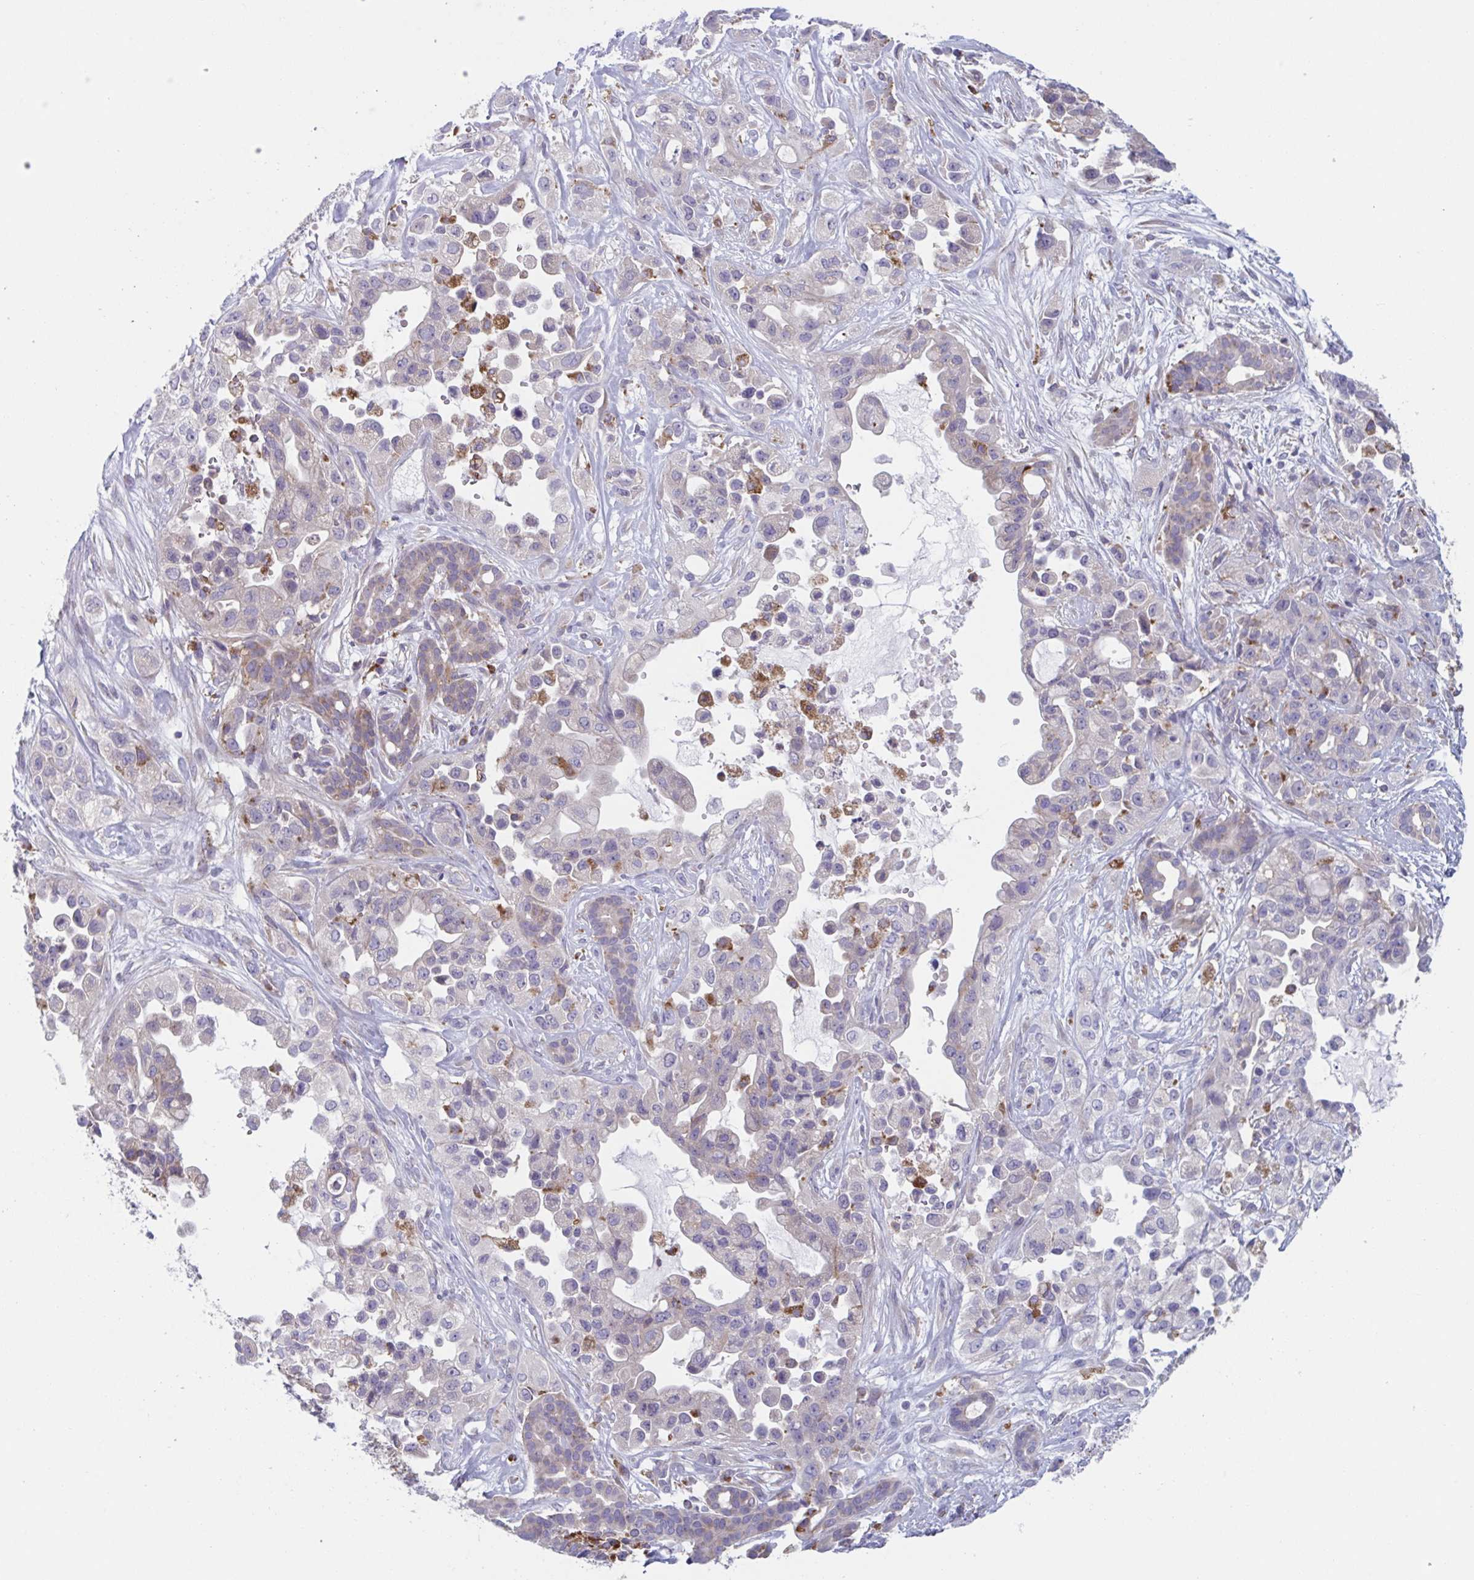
{"staining": {"intensity": "strong", "quantity": "<25%", "location": "cytoplasmic/membranous"}, "tissue": "pancreatic cancer", "cell_type": "Tumor cells", "image_type": "cancer", "snomed": [{"axis": "morphology", "description": "Adenocarcinoma, NOS"}, {"axis": "topography", "description": "Pancreas"}], "caption": "IHC histopathology image of neoplastic tissue: pancreatic cancer (adenocarcinoma) stained using immunohistochemistry (IHC) displays medium levels of strong protein expression localized specifically in the cytoplasmic/membranous of tumor cells, appearing as a cytoplasmic/membranous brown color.", "gene": "NIPSNAP1", "patient": {"sex": "male", "age": 44}}